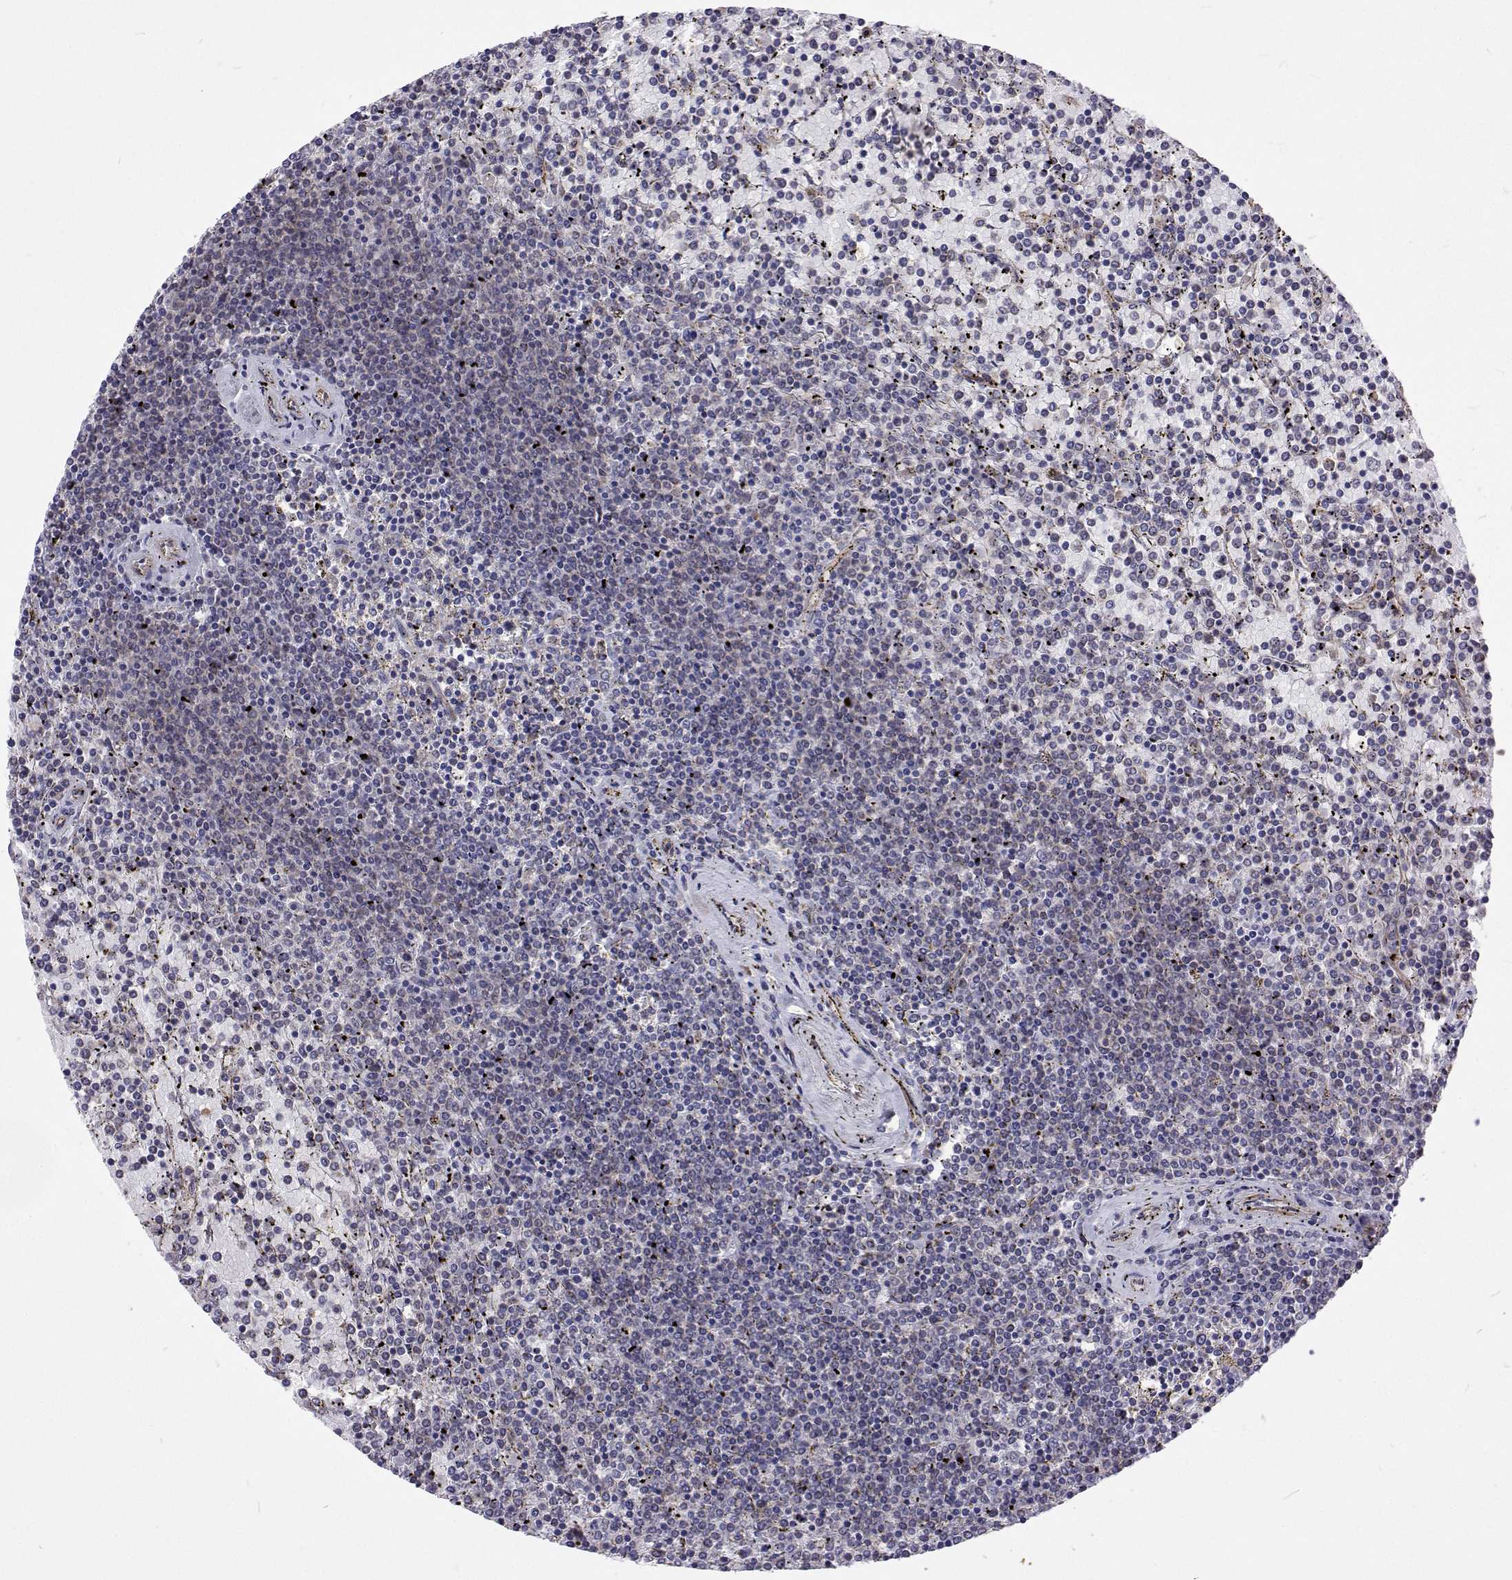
{"staining": {"intensity": "negative", "quantity": "none", "location": "none"}, "tissue": "lymphoma", "cell_type": "Tumor cells", "image_type": "cancer", "snomed": [{"axis": "morphology", "description": "Malignant lymphoma, non-Hodgkin's type, Low grade"}, {"axis": "topography", "description": "Spleen"}], "caption": "Human lymphoma stained for a protein using IHC exhibits no expression in tumor cells.", "gene": "DHTKD1", "patient": {"sex": "female", "age": 77}}